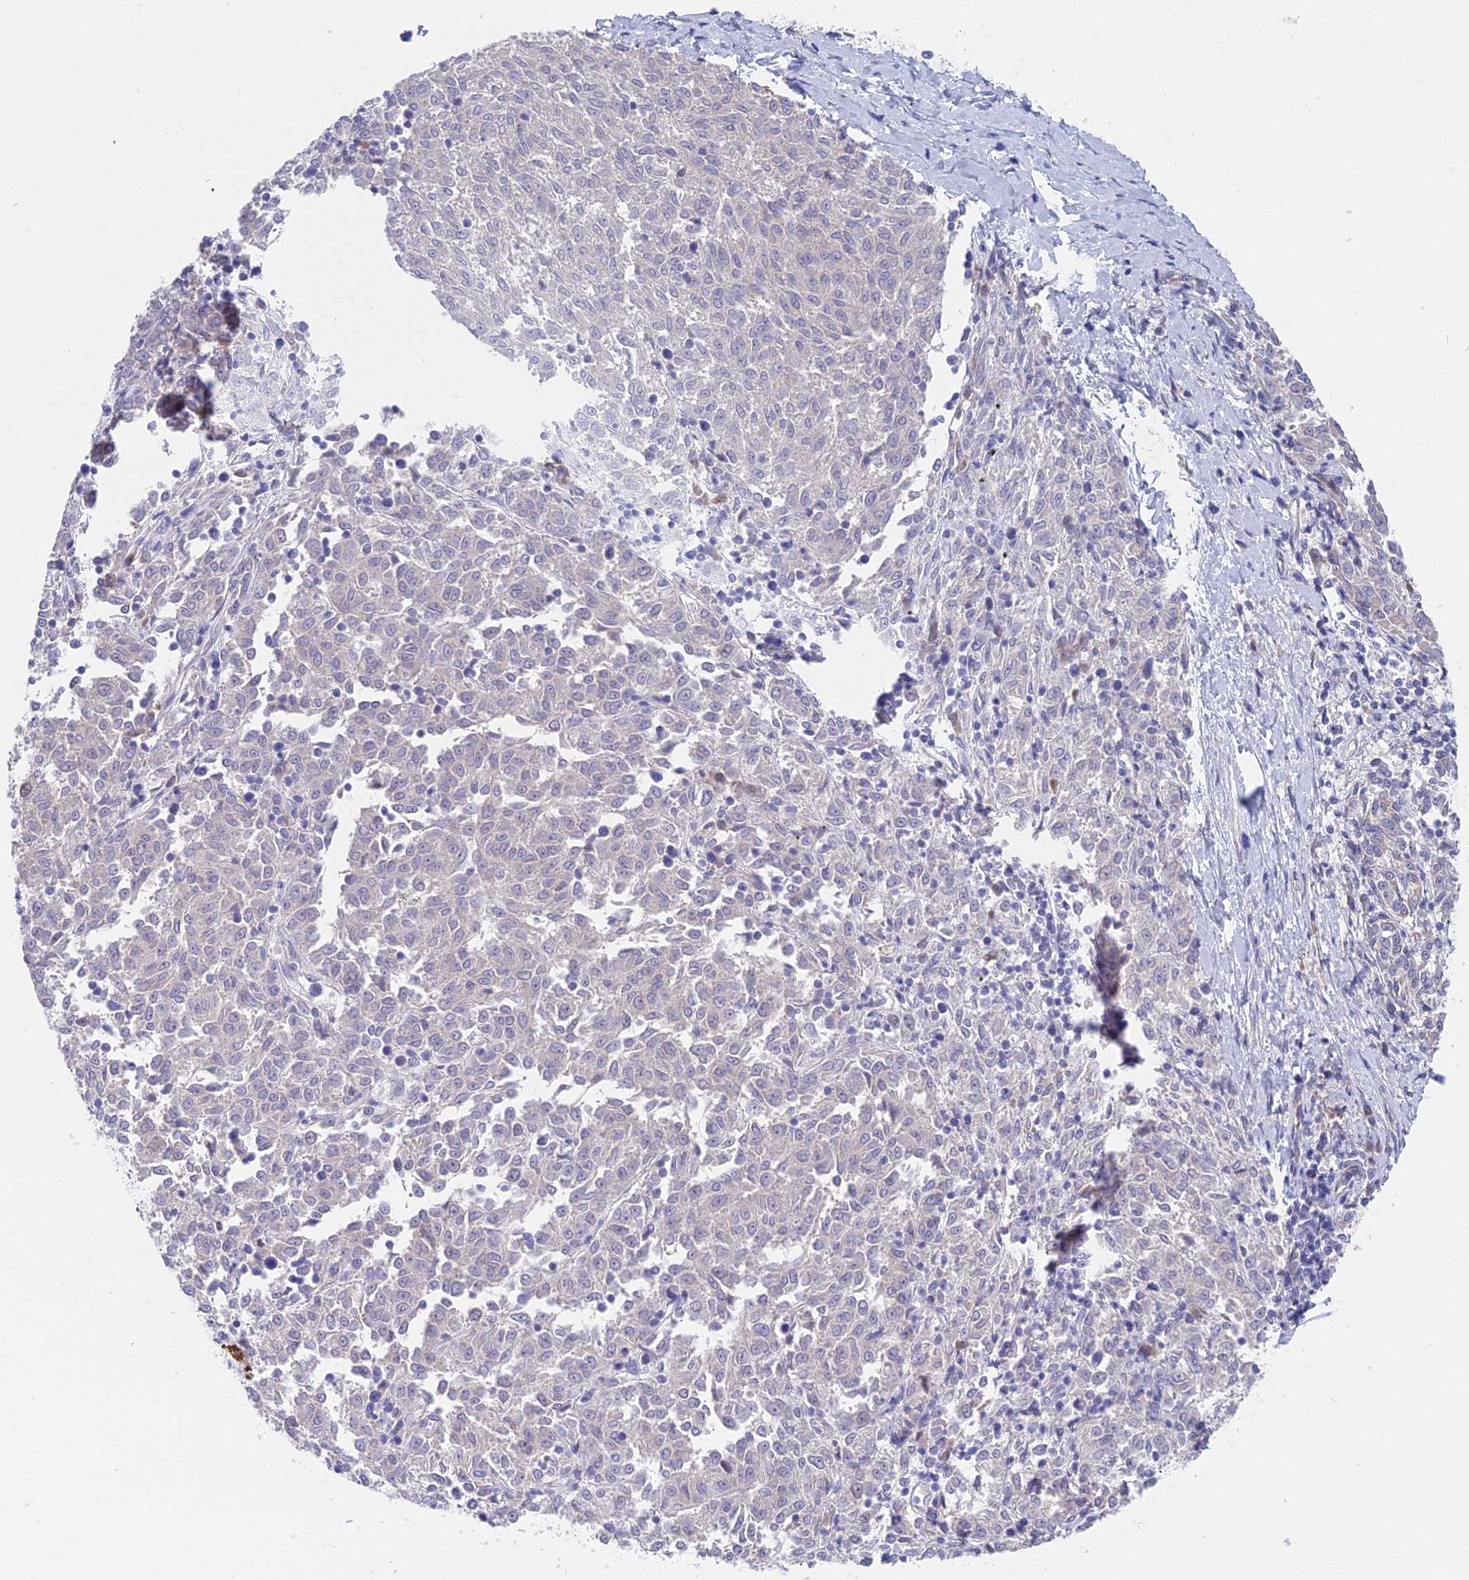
{"staining": {"intensity": "negative", "quantity": "none", "location": "none"}, "tissue": "melanoma", "cell_type": "Tumor cells", "image_type": "cancer", "snomed": [{"axis": "morphology", "description": "Malignant melanoma, NOS"}, {"axis": "topography", "description": "Skin"}], "caption": "High power microscopy photomicrograph of an immunohistochemistry (IHC) photomicrograph of malignant melanoma, revealing no significant staining in tumor cells.", "gene": "SNTN", "patient": {"sex": "female", "age": 72}}